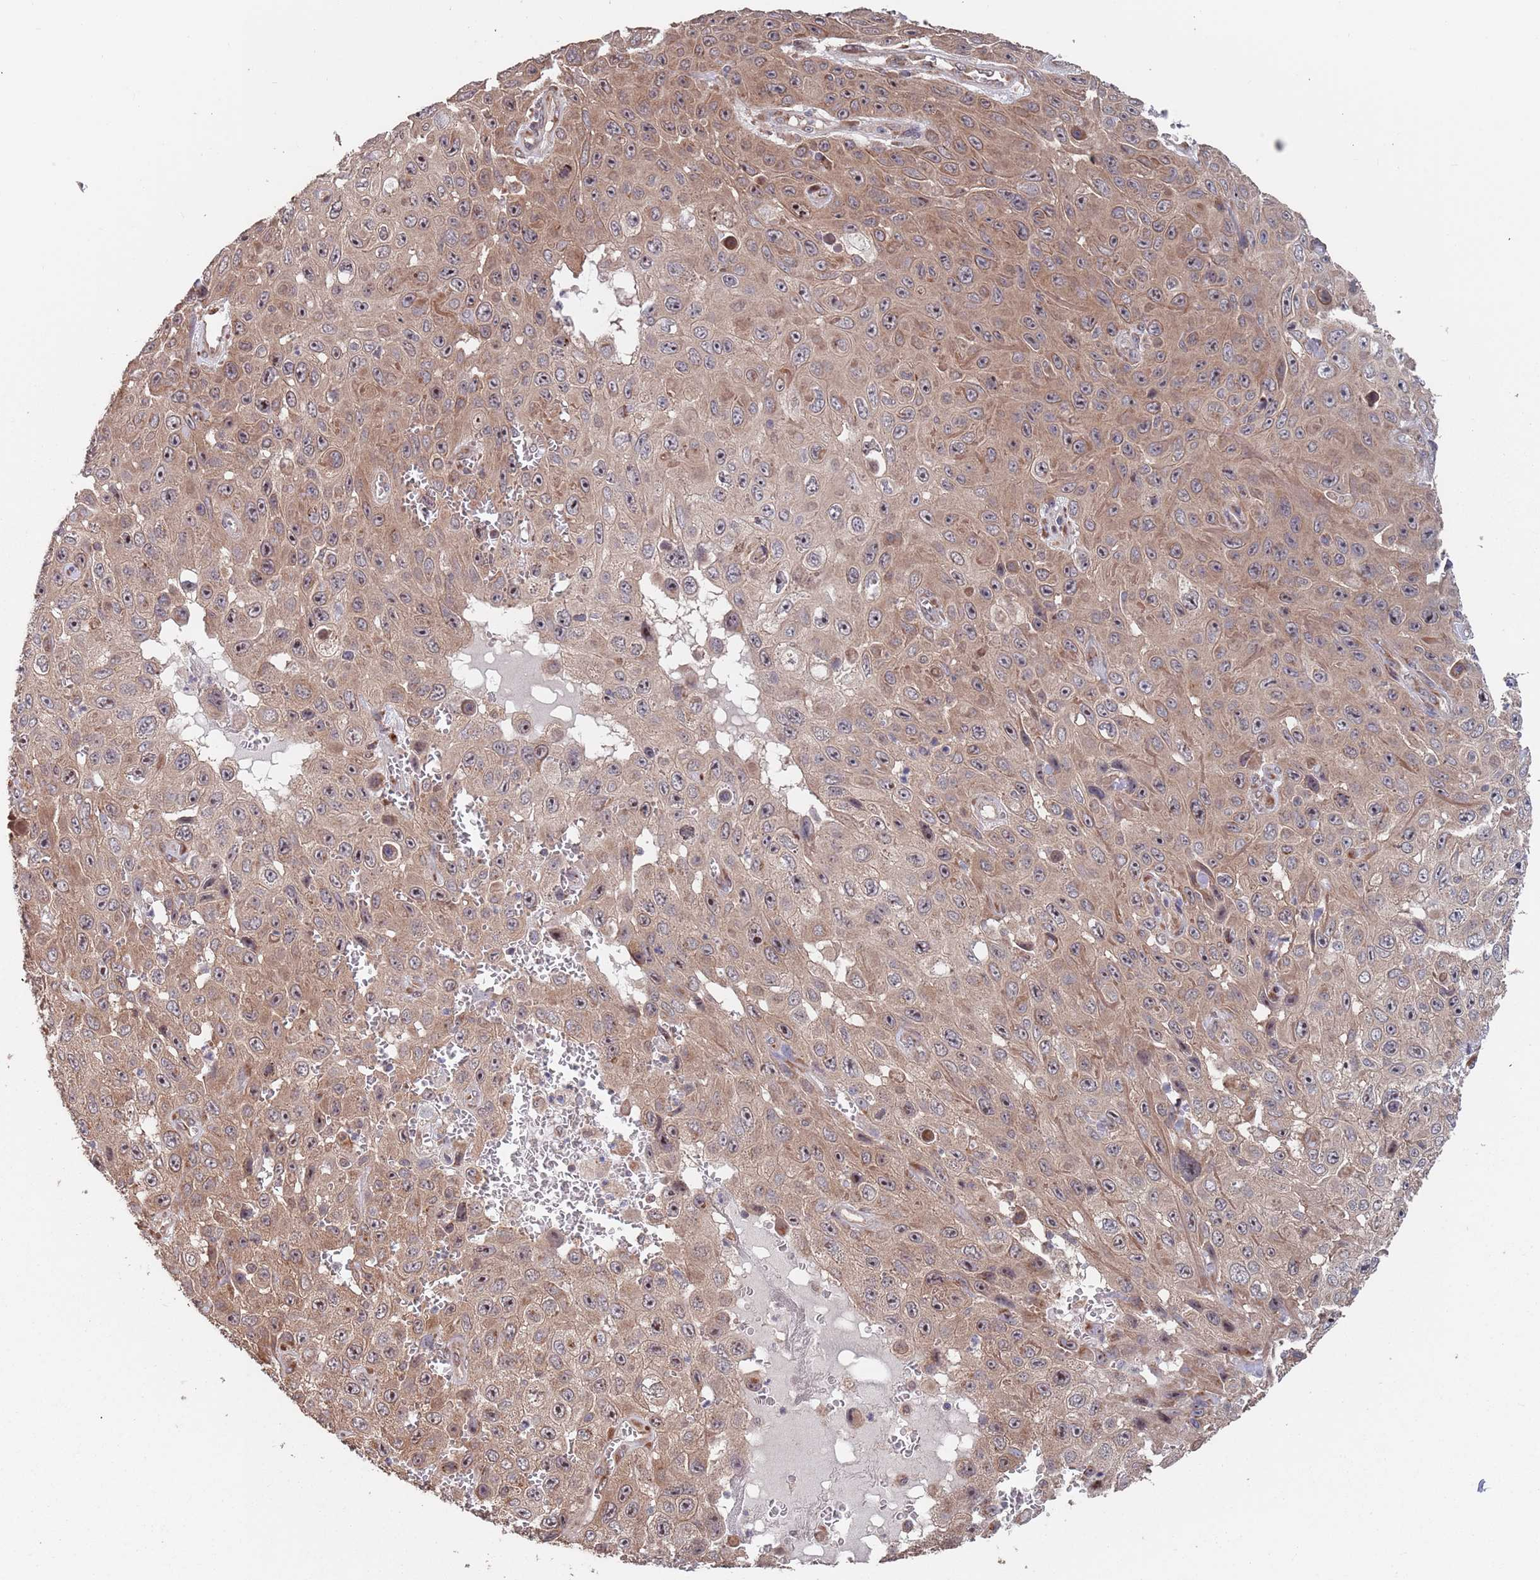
{"staining": {"intensity": "moderate", "quantity": ">75%", "location": "cytoplasmic/membranous,nuclear"}, "tissue": "skin cancer", "cell_type": "Tumor cells", "image_type": "cancer", "snomed": [{"axis": "morphology", "description": "Squamous cell carcinoma, NOS"}, {"axis": "topography", "description": "Skin"}], "caption": "Brown immunohistochemical staining in skin cancer exhibits moderate cytoplasmic/membranous and nuclear staining in about >75% of tumor cells.", "gene": "UNC45A", "patient": {"sex": "male", "age": 82}}